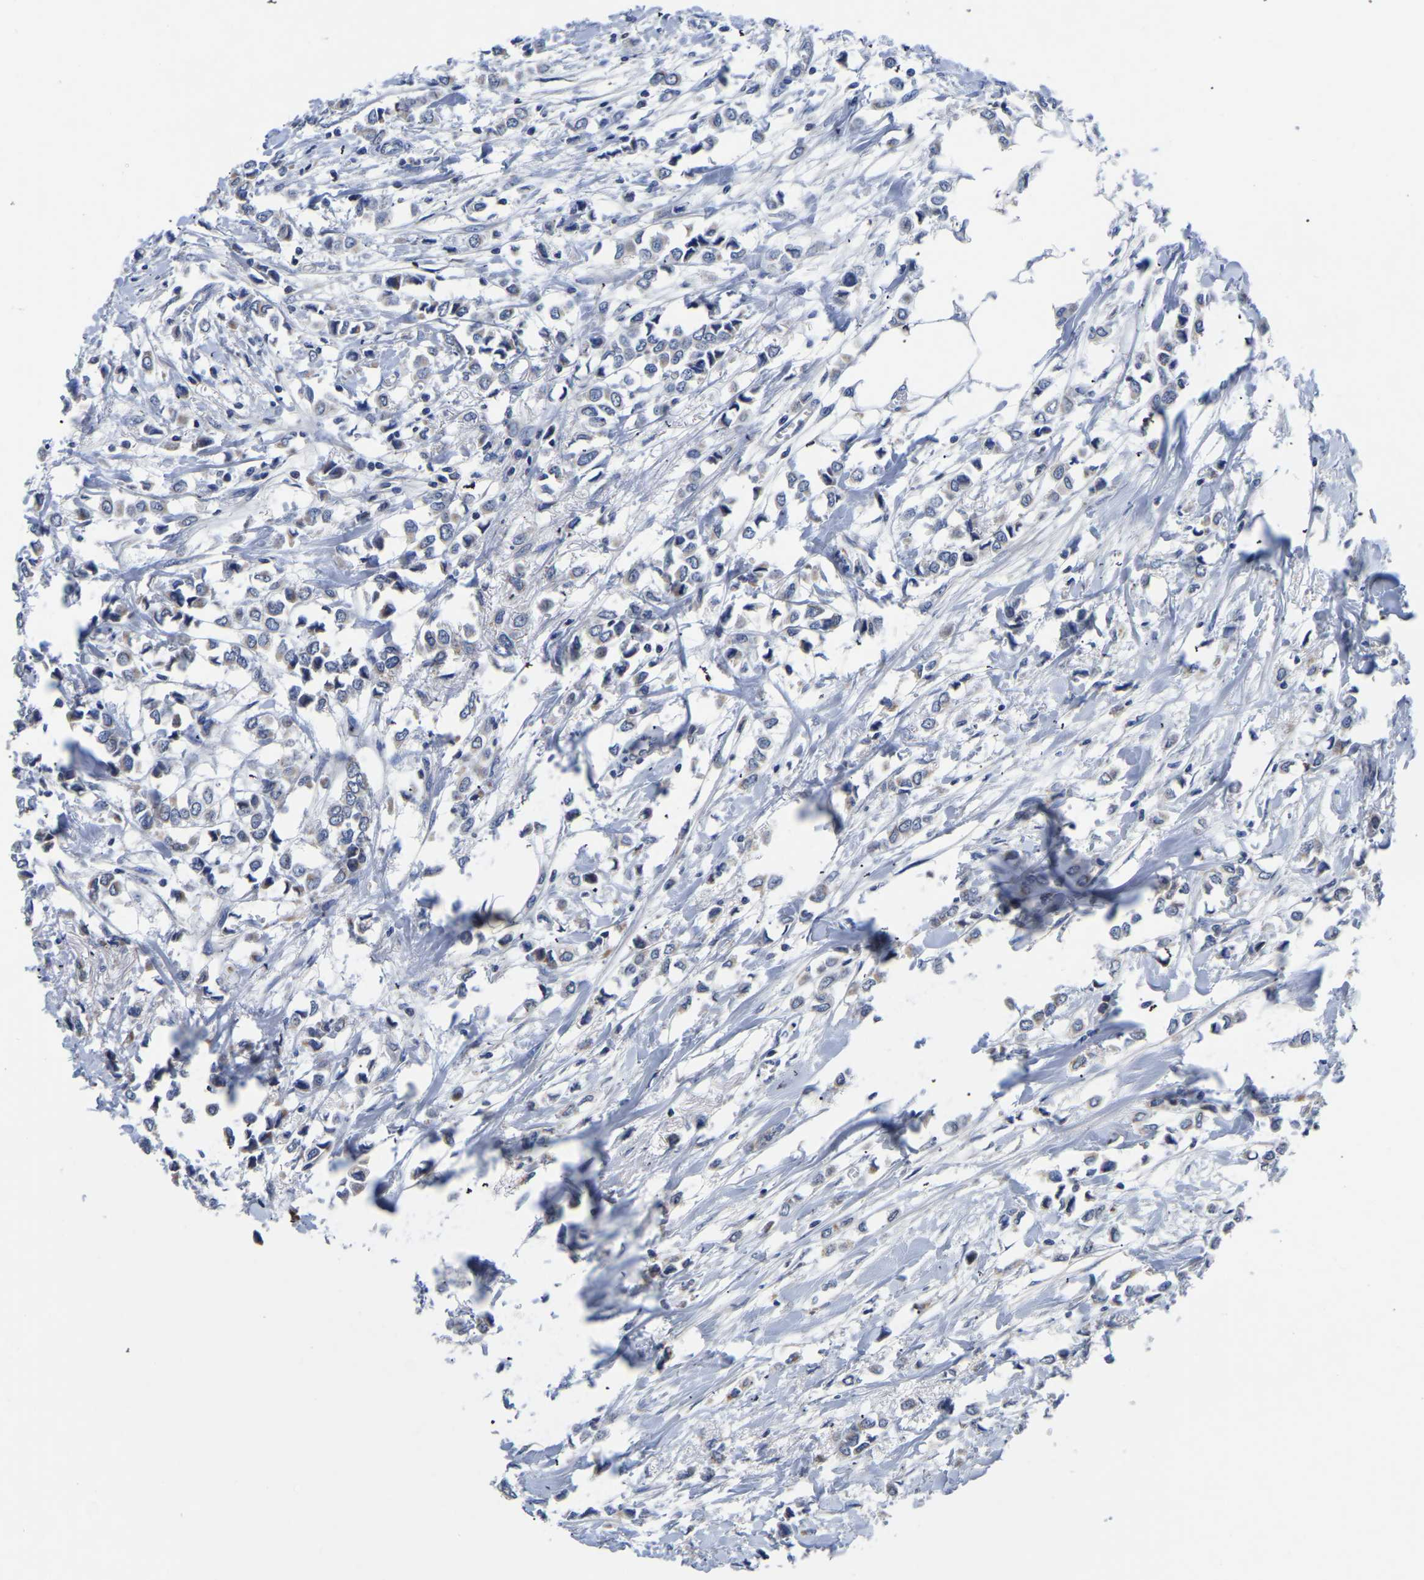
{"staining": {"intensity": "negative", "quantity": "none", "location": "none"}, "tissue": "breast cancer", "cell_type": "Tumor cells", "image_type": "cancer", "snomed": [{"axis": "morphology", "description": "Lobular carcinoma"}, {"axis": "topography", "description": "Breast"}], "caption": "Tumor cells are negative for brown protein staining in lobular carcinoma (breast).", "gene": "FGD5", "patient": {"sex": "female", "age": 51}}